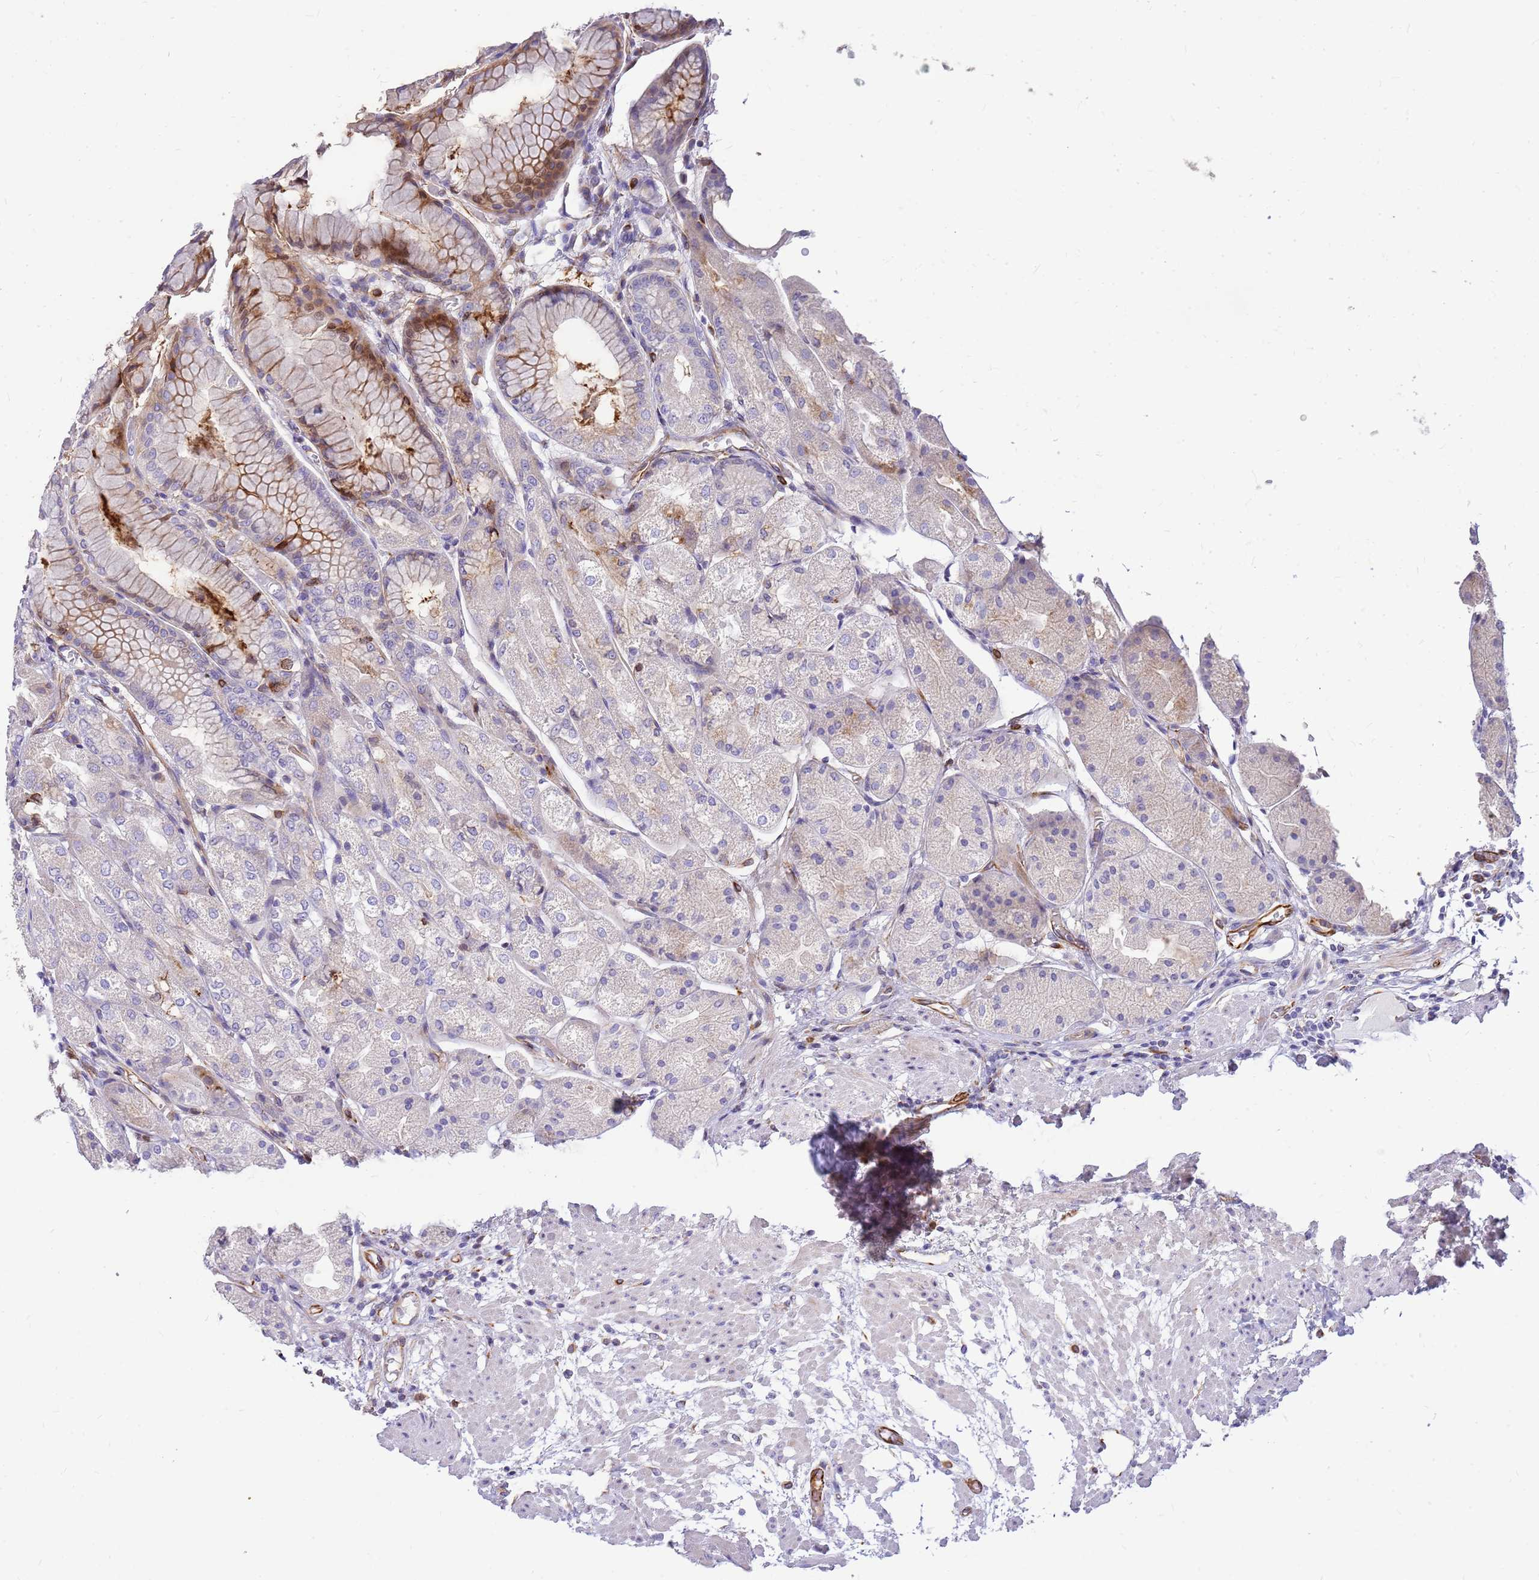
{"staining": {"intensity": "moderate", "quantity": "<25%", "location": "cytoplasmic/membranous"}, "tissue": "stomach", "cell_type": "Glandular cells", "image_type": "normal", "snomed": [{"axis": "morphology", "description": "Normal tissue, NOS"}, {"axis": "topography", "description": "Stomach, upper"}], "caption": "An IHC image of unremarkable tissue is shown. Protein staining in brown labels moderate cytoplasmic/membranous positivity in stomach within glandular cells. The staining was performed using DAB (3,3'-diaminobenzidine) to visualize the protein expression in brown, while the nuclei were stained in blue with hematoxylin (Magnification: 20x).", "gene": "ZDHHC1", "patient": {"sex": "male", "age": 72}}